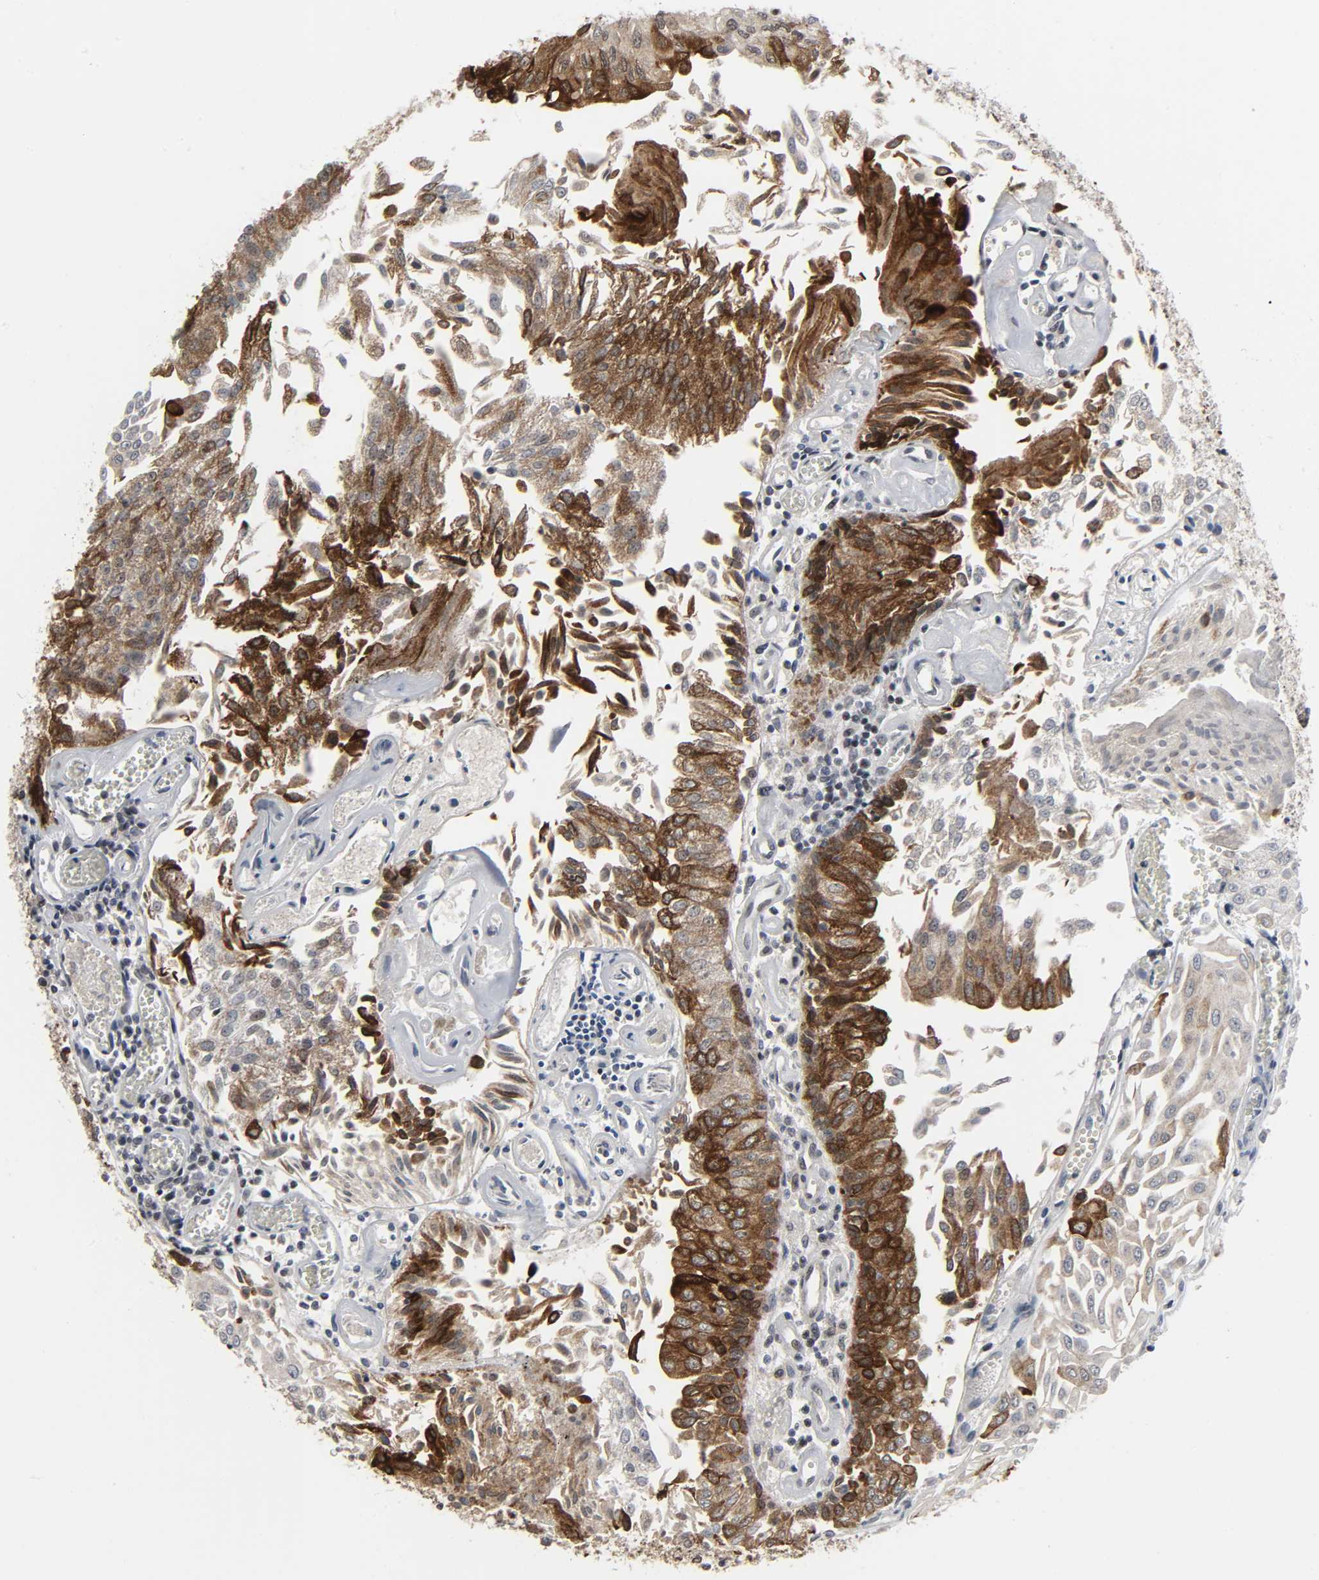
{"staining": {"intensity": "strong", "quantity": ">75%", "location": "cytoplasmic/membranous"}, "tissue": "urothelial cancer", "cell_type": "Tumor cells", "image_type": "cancer", "snomed": [{"axis": "morphology", "description": "Urothelial carcinoma, Low grade"}, {"axis": "topography", "description": "Urinary bladder"}], "caption": "A brown stain labels strong cytoplasmic/membranous expression of a protein in urothelial carcinoma (low-grade) tumor cells.", "gene": "MUC1", "patient": {"sex": "male", "age": 86}}